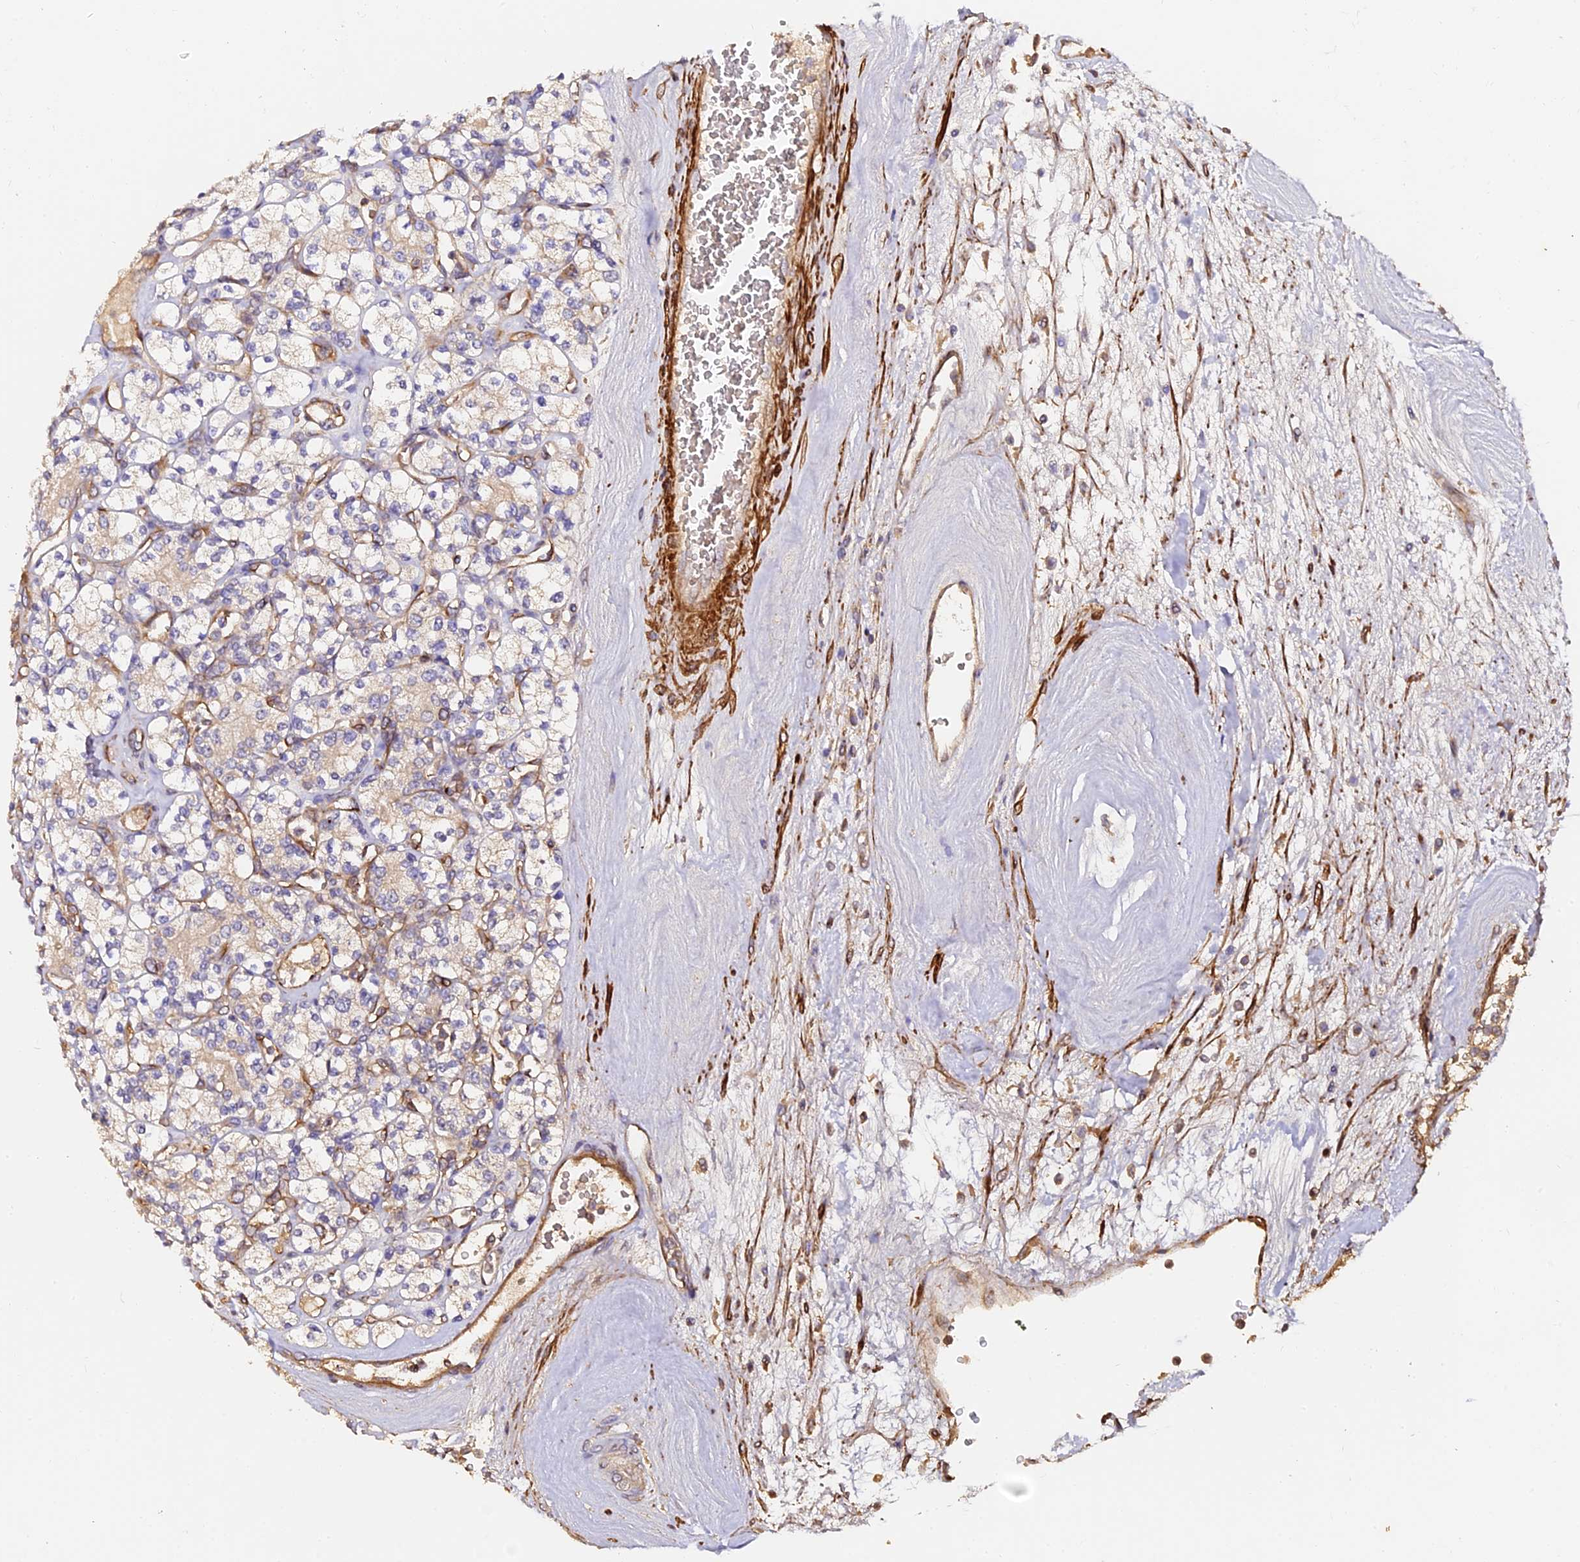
{"staining": {"intensity": "weak", "quantity": "25%-75%", "location": "cytoplasmic/membranous"}, "tissue": "renal cancer", "cell_type": "Tumor cells", "image_type": "cancer", "snomed": [{"axis": "morphology", "description": "Adenocarcinoma, NOS"}, {"axis": "topography", "description": "Kidney"}], "caption": "Weak cytoplasmic/membranous expression is present in approximately 25%-75% of tumor cells in adenocarcinoma (renal).", "gene": "TDO2", "patient": {"sex": "male", "age": 77}}